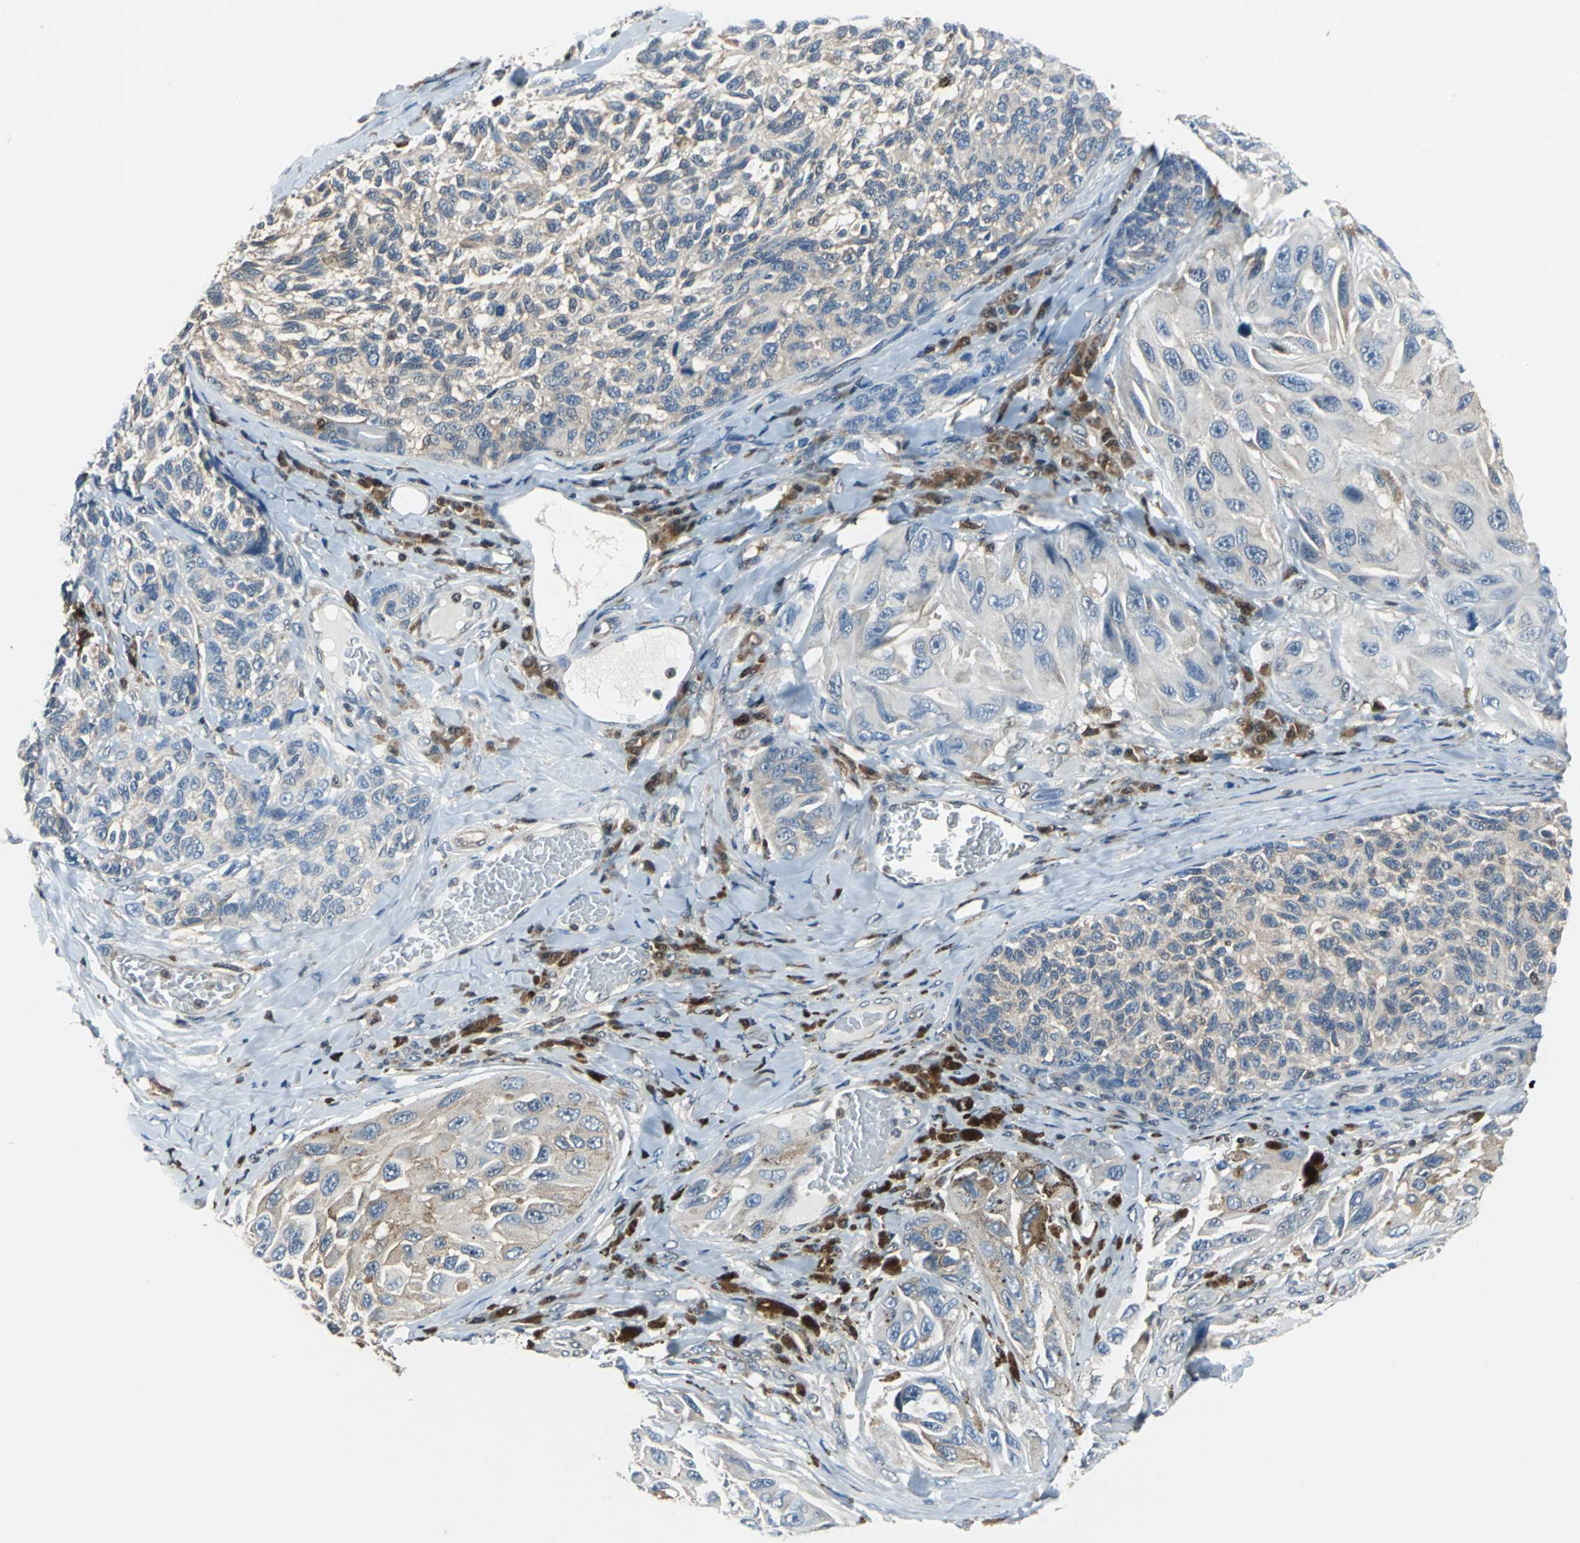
{"staining": {"intensity": "weak", "quantity": "25%-75%", "location": "cytoplasmic/membranous,nuclear"}, "tissue": "melanoma", "cell_type": "Tumor cells", "image_type": "cancer", "snomed": [{"axis": "morphology", "description": "Malignant melanoma, NOS"}, {"axis": "topography", "description": "Skin"}], "caption": "A photomicrograph of melanoma stained for a protein displays weak cytoplasmic/membranous and nuclear brown staining in tumor cells.", "gene": "PSME1", "patient": {"sex": "female", "age": 73}}